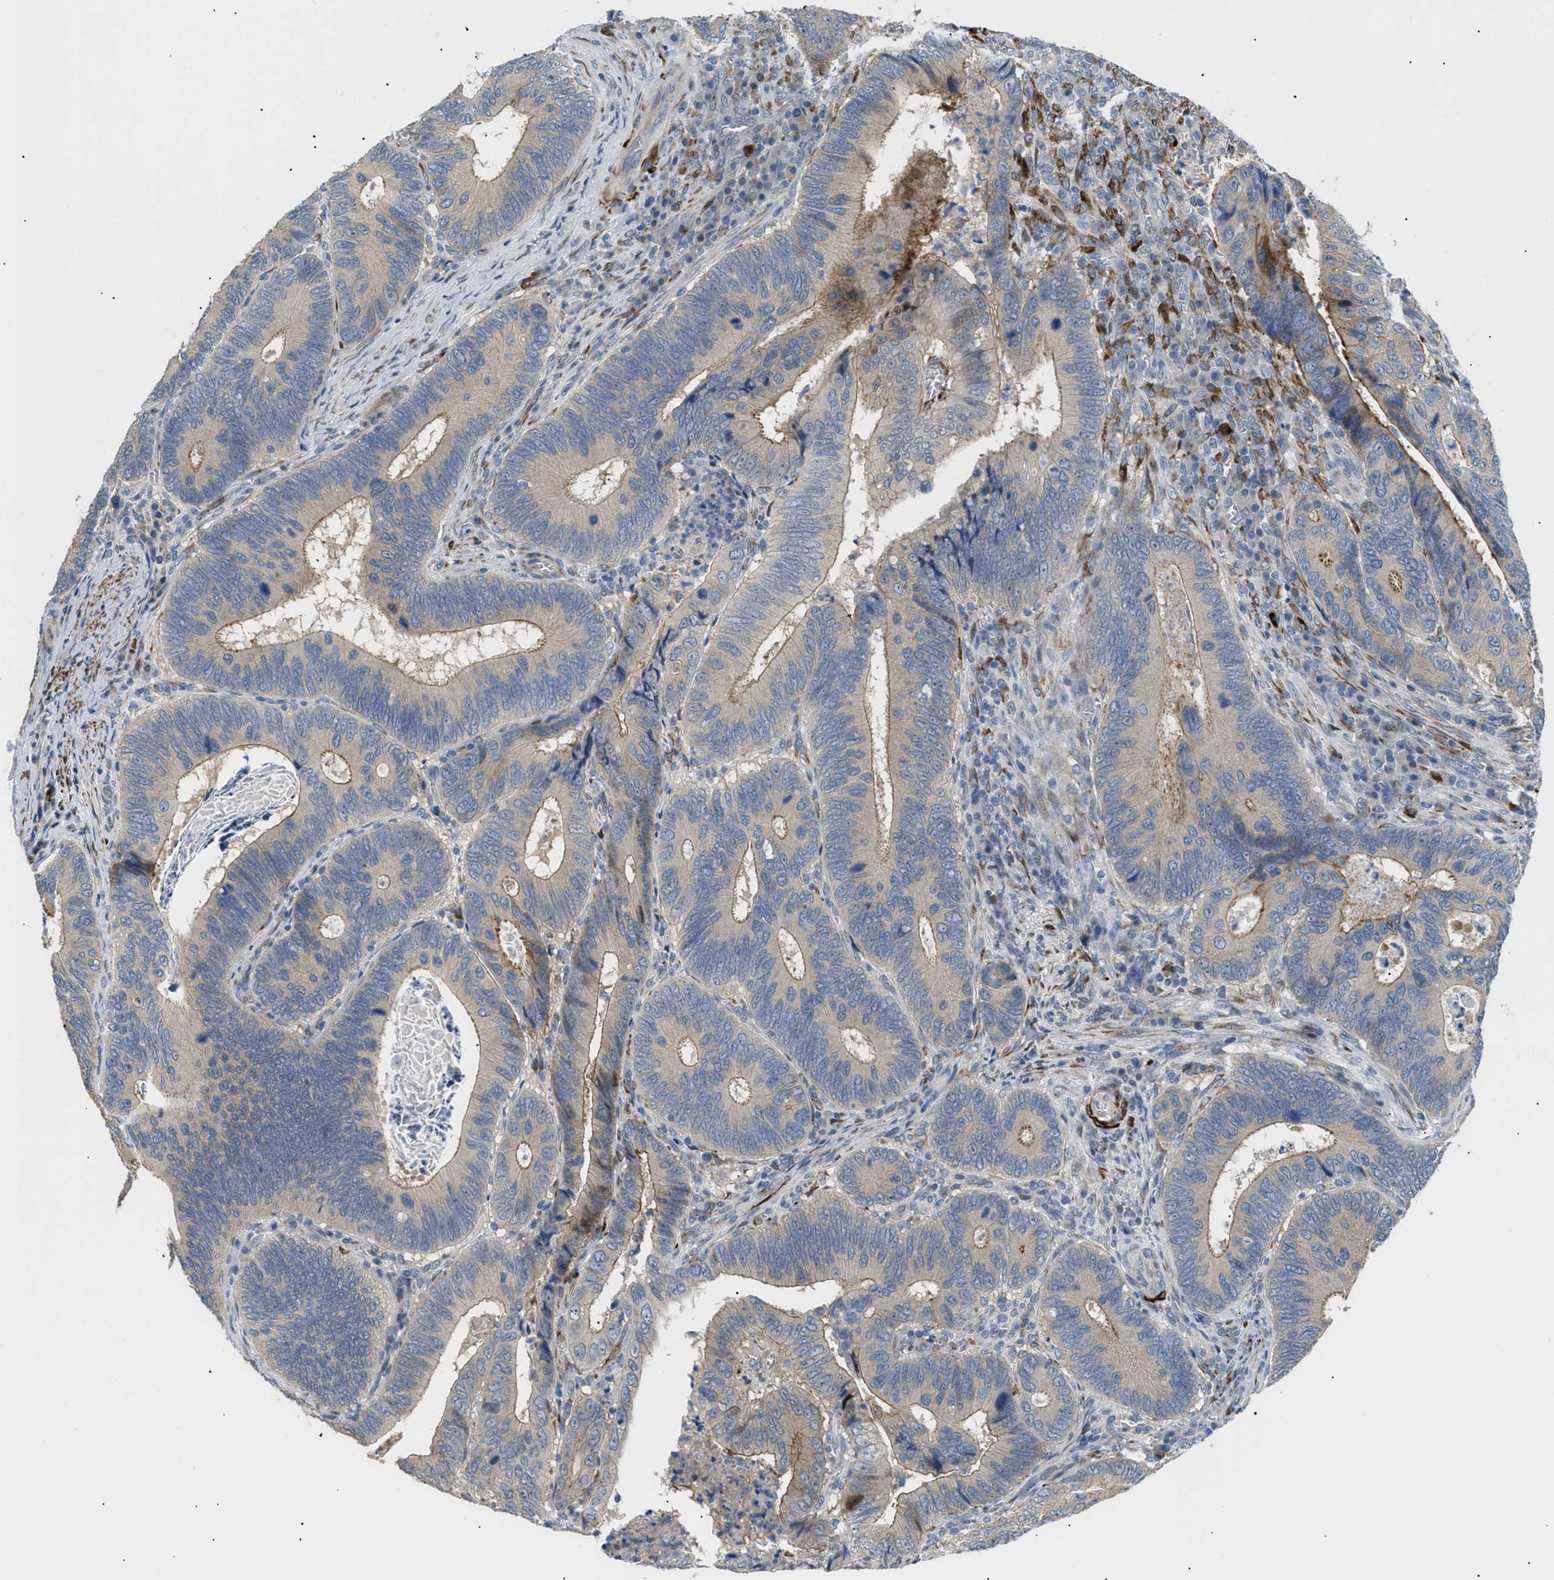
{"staining": {"intensity": "weak", "quantity": ">75%", "location": "cytoplasmic/membranous"}, "tissue": "colorectal cancer", "cell_type": "Tumor cells", "image_type": "cancer", "snomed": [{"axis": "morphology", "description": "Inflammation, NOS"}, {"axis": "morphology", "description": "Adenocarcinoma, NOS"}, {"axis": "topography", "description": "Colon"}], "caption": "A brown stain labels weak cytoplasmic/membranous expression of a protein in colorectal cancer tumor cells.", "gene": "ICA1", "patient": {"sex": "male", "age": 72}}